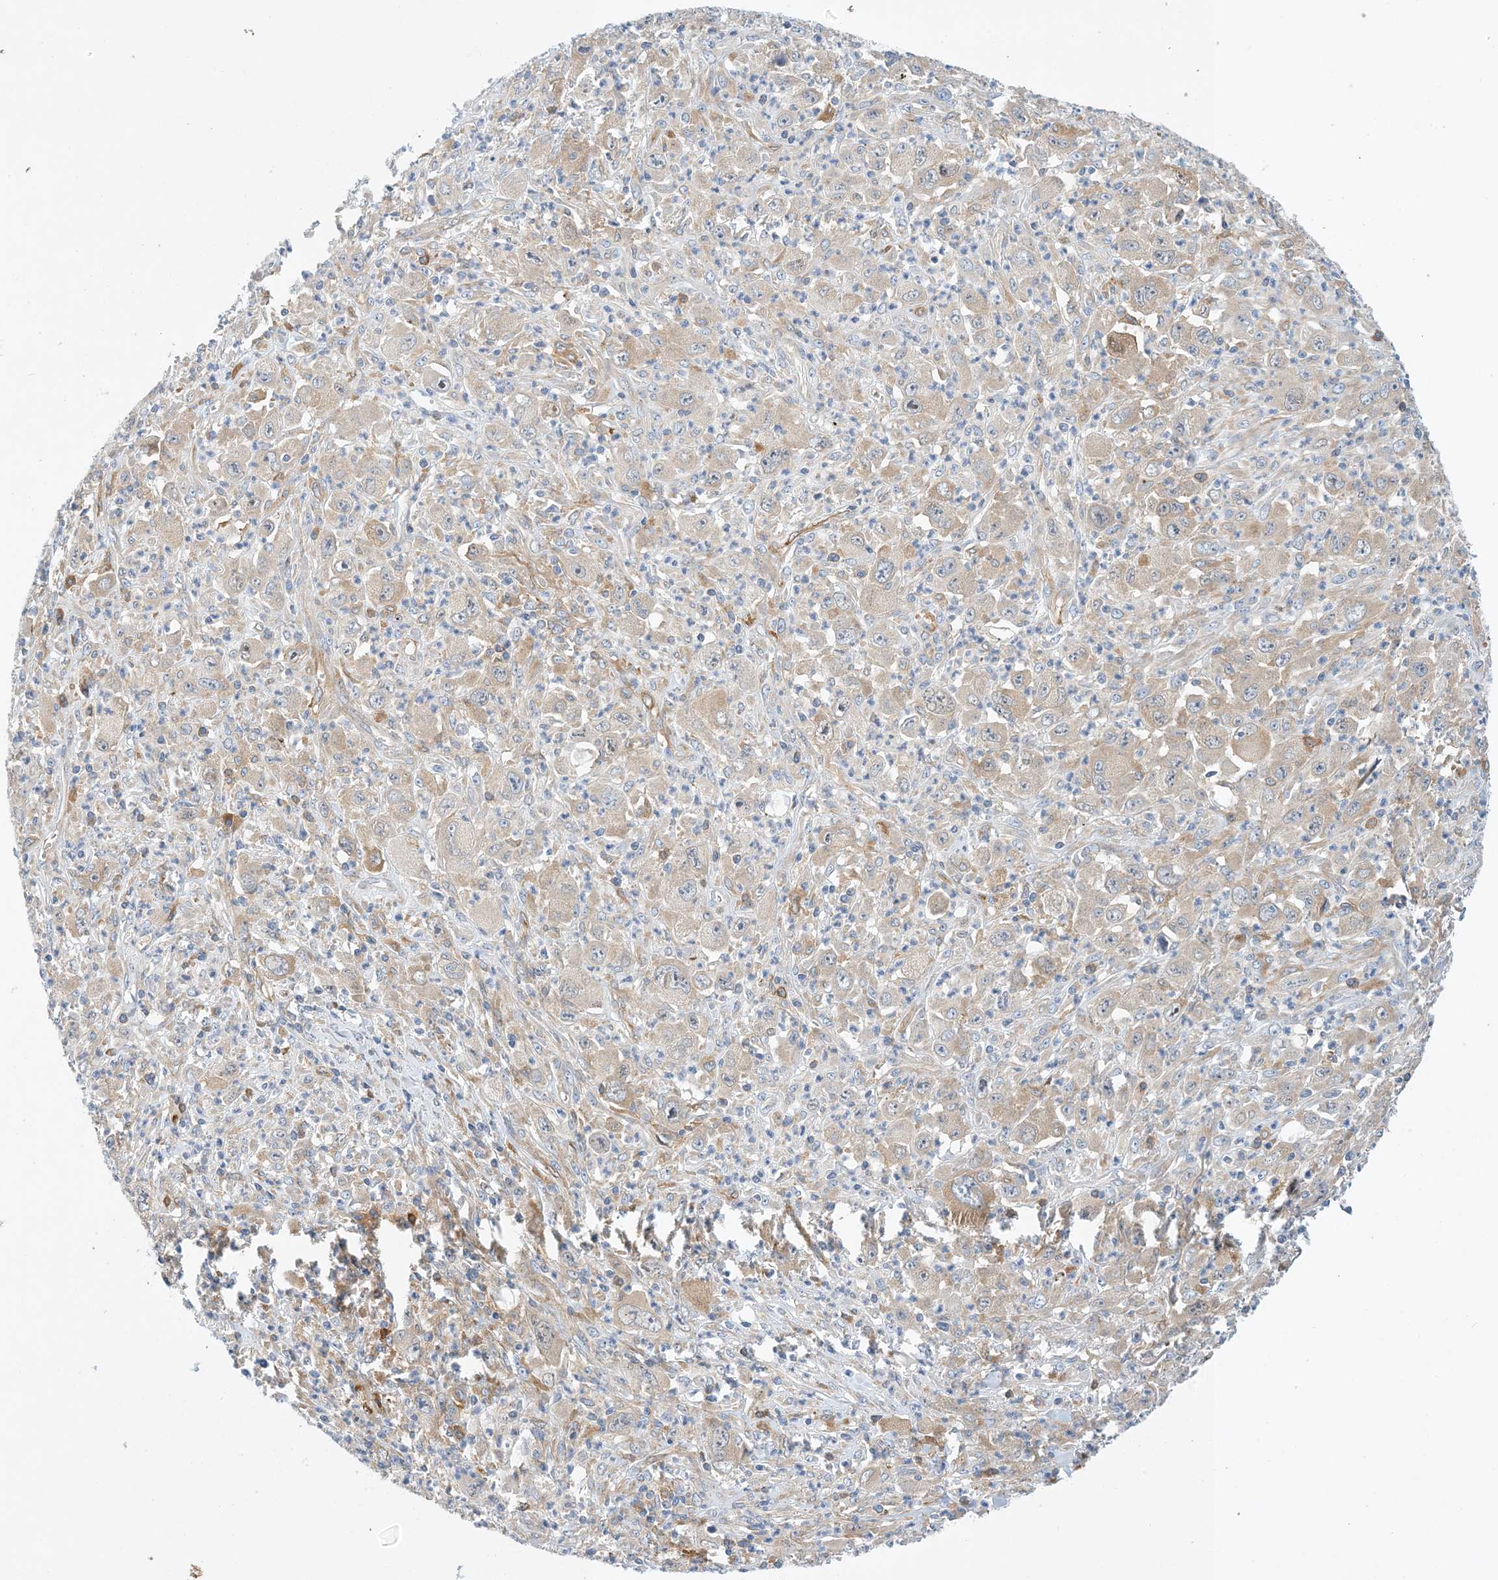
{"staining": {"intensity": "moderate", "quantity": "25%-75%", "location": "cytoplasmic/membranous"}, "tissue": "melanoma", "cell_type": "Tumor cells", "image_type": "cancer", "snomed": [{"axis": "morphology", "description": "Malignant melanoma, Metastatic site"}, {"axis": "topography", "description": "Skin"}], "caption": "Immunohistochemistry (IHC) image of malignant melanoma (metastatic site) stained for a protein (brown), which displays medium levels of moderate cytoplasmic/membranous staining in about 25%-75% of tumor cells.", "gene": "PCDHA2", "patient": {"sex": "female", "age": 56}}